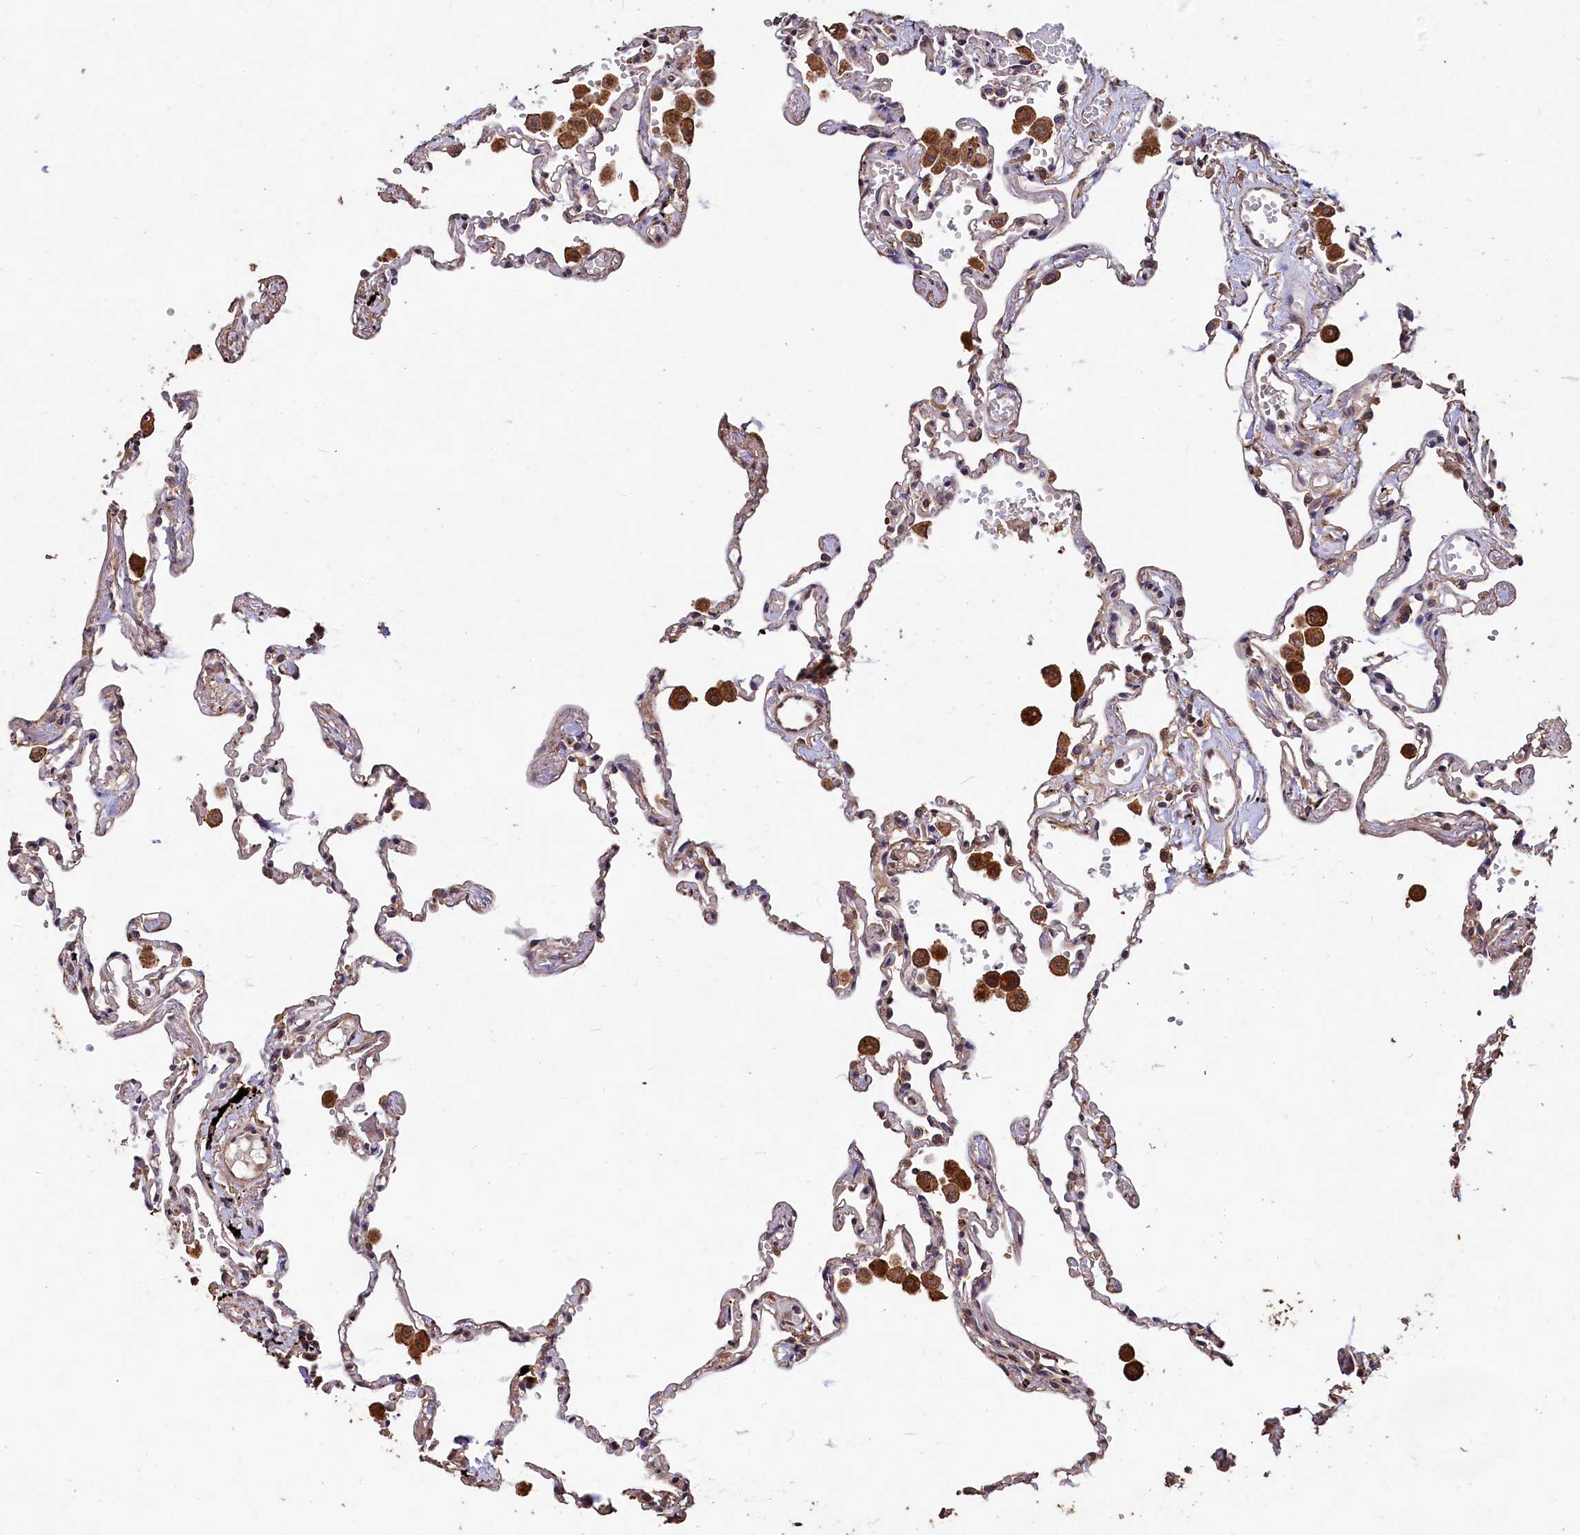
{"staining": {"intensity": "weak", "quantity": "25%-75%", "location": "cytoplasmic/membranous"}, "tissue": "lung", "cell_type": "Alveolar cells", "image_type": "normal", "snomed": [{"axis": "morphology", "description": "Normal tissue, NOS"}, {"axis": "topography", "description": "Lung"}], "caption": "About 25%-75% of alveolar cells in benign lung show weak cytoplasmic/membranous protein expression as visualized by brown immunohistochemical staining.", "gene": "LSM4", "patient": {"sex": "female", "age": 67}}